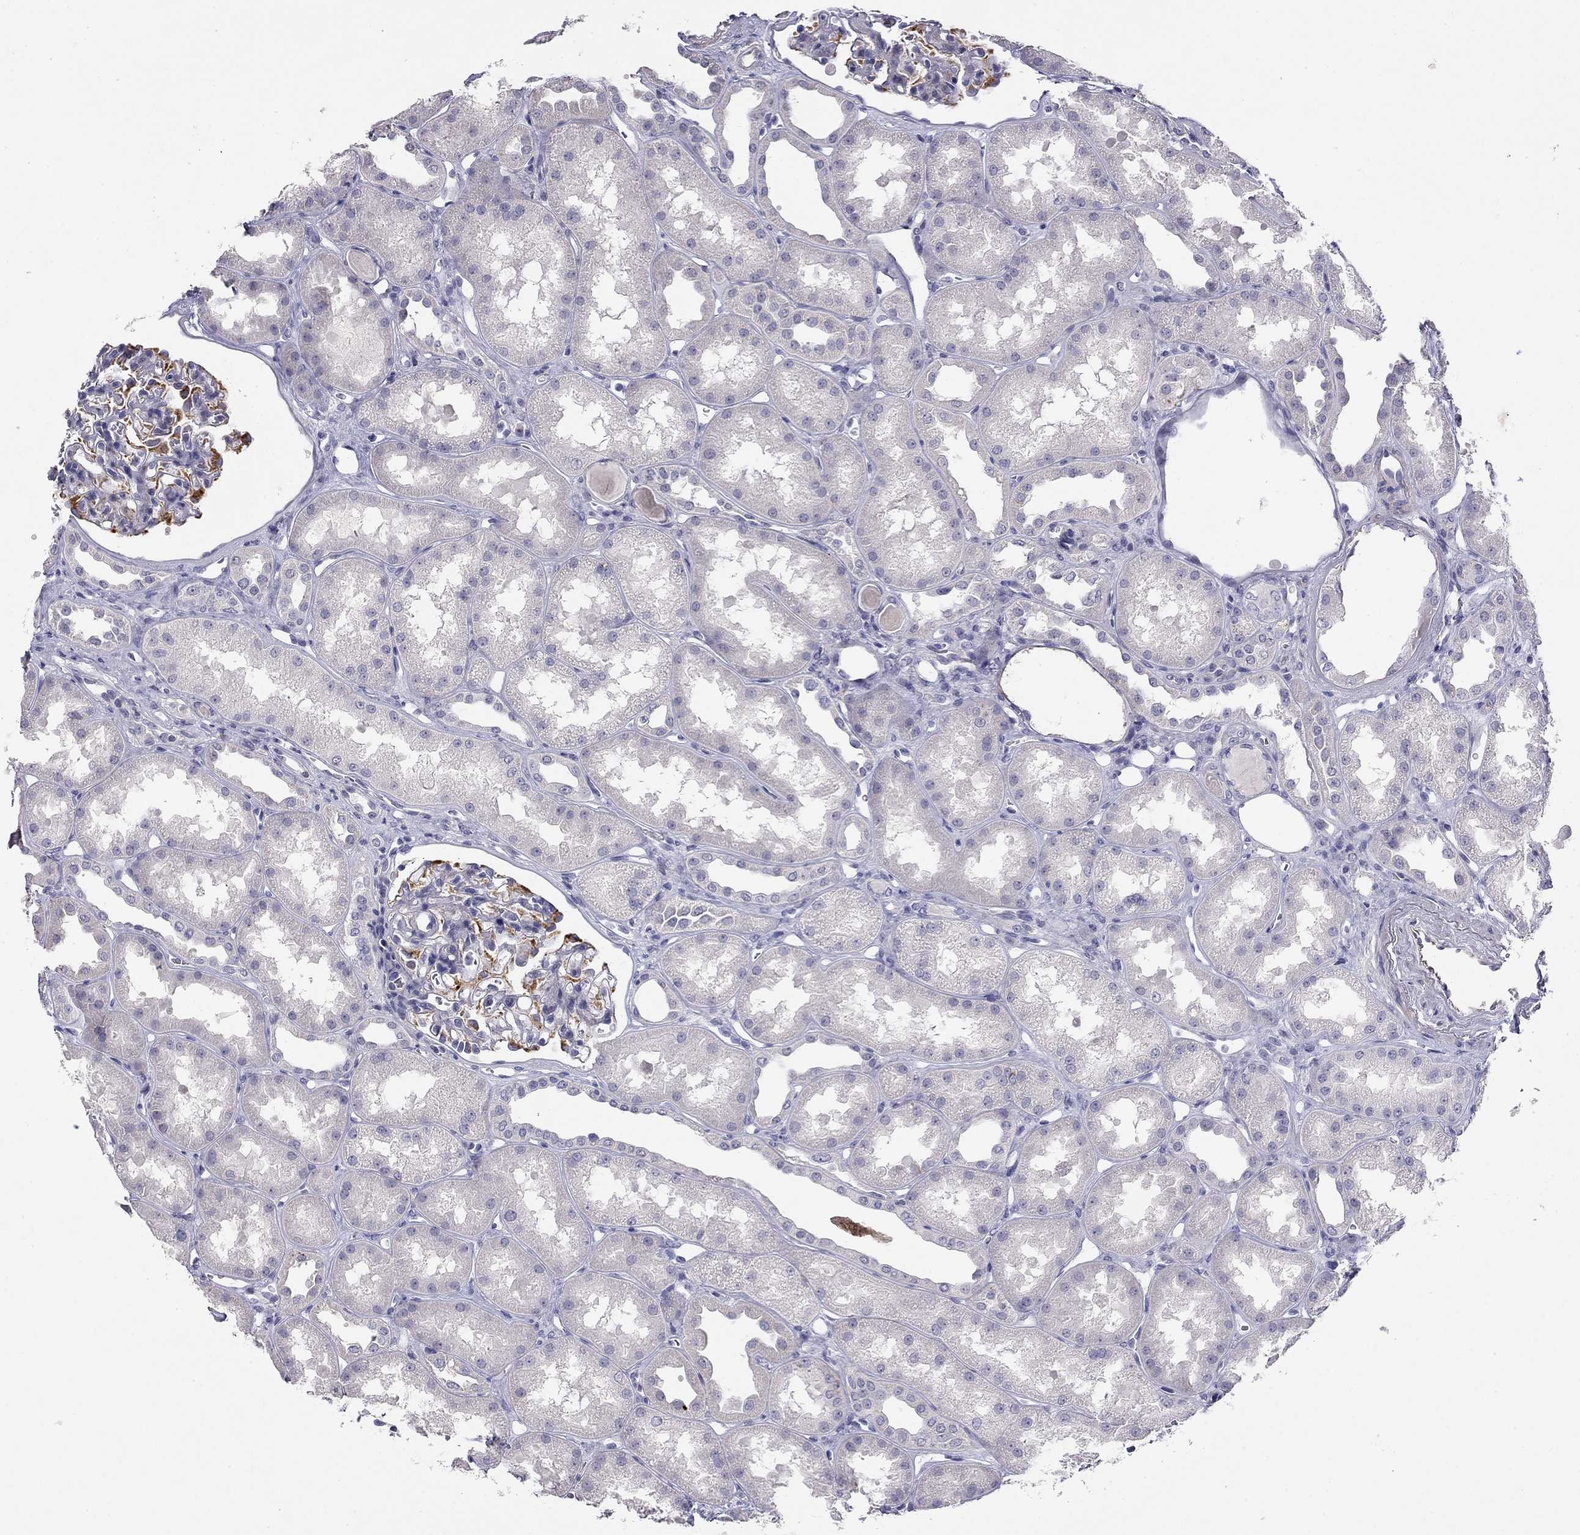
{"staining": {"intensity": "strong", "quantity": "<25%", "location": "cytoplasmic/membranous"}, "tissue": "kidney", "cell_type": "Cells in glomeruli", "image_type": "normal", "snomed": [{"axis": "morphology", "description": "Normal tissue, NOS"}, {"axis": "topography", "description": "Kidney"}], "caption": "IHC histopathology image of benign kidney: kidney stained using immunohistochemistry (IHC) demonstrates medium levels of strong protein expression localized specifically in the cytoplasmic/membranous of cells in glomeruli, appearing as a cytoplasmic/membranous brown color.", "gene": "RTL1", "patient": {"sex": "male", "age": 61}}